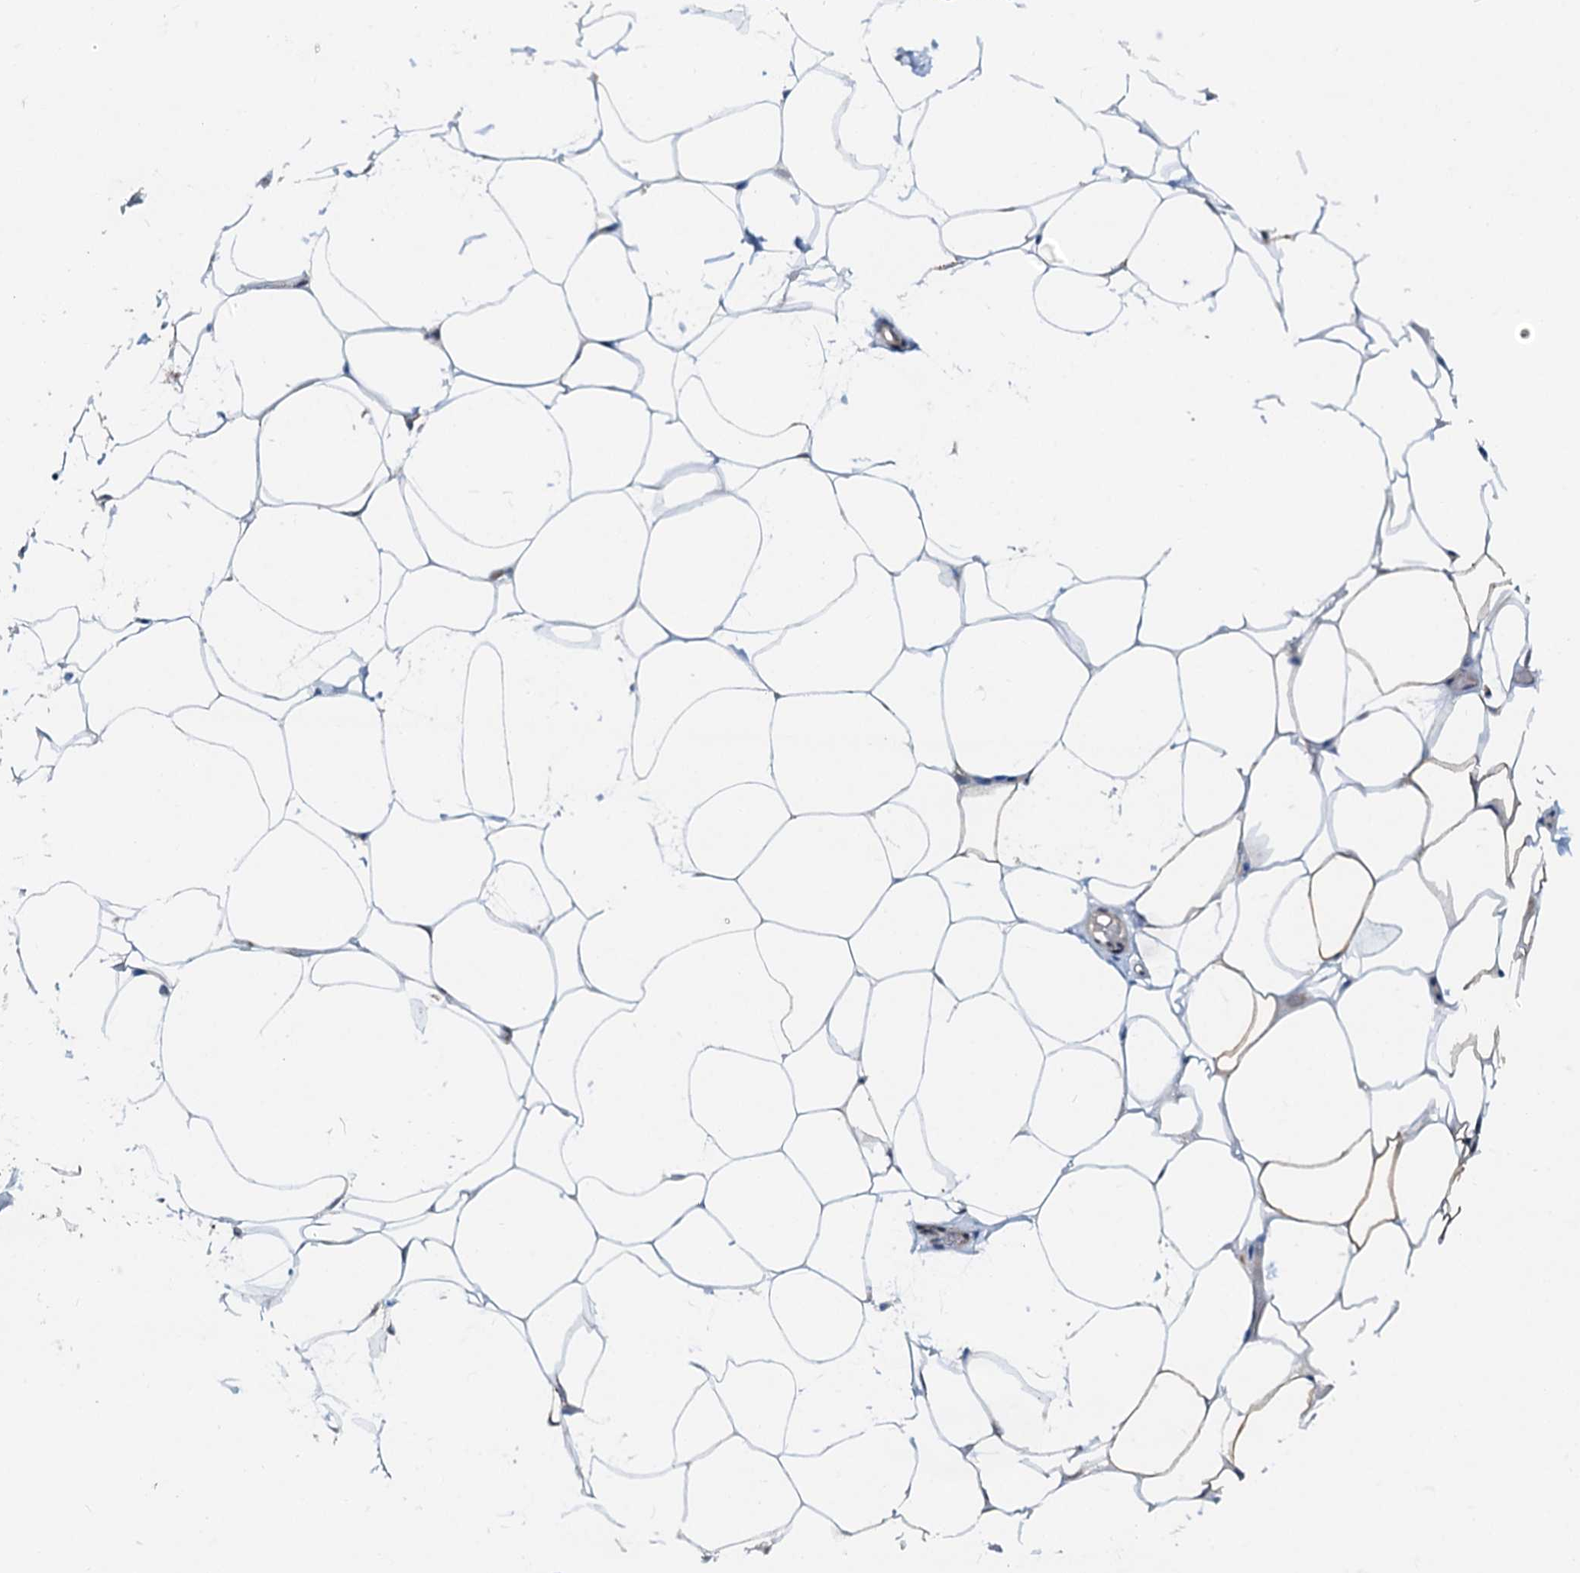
{"staining": {"intensity": "negative", "quantity": "none", "location": "none"}, "tissue": "adipose tissue", "cell_type": "Adipocytes", "image_type": "normal", "snomed": [{"axis": "morphology", "description": "Normal tissue, NOS"}, {"axis": "topography", "description": "Breast"}], "caption": "Adipocytes are negative for protein expression in benign human adipose tissue. The staining was performed using DAB (3,3'-diaminobenzidine) to visualize the protein expression in brown, while the nuclei were stained in blue with hematoxylin (Magnification: 20x).", "gene": "DNAJC21", "patient": {"sex": "female", "age": 26}}